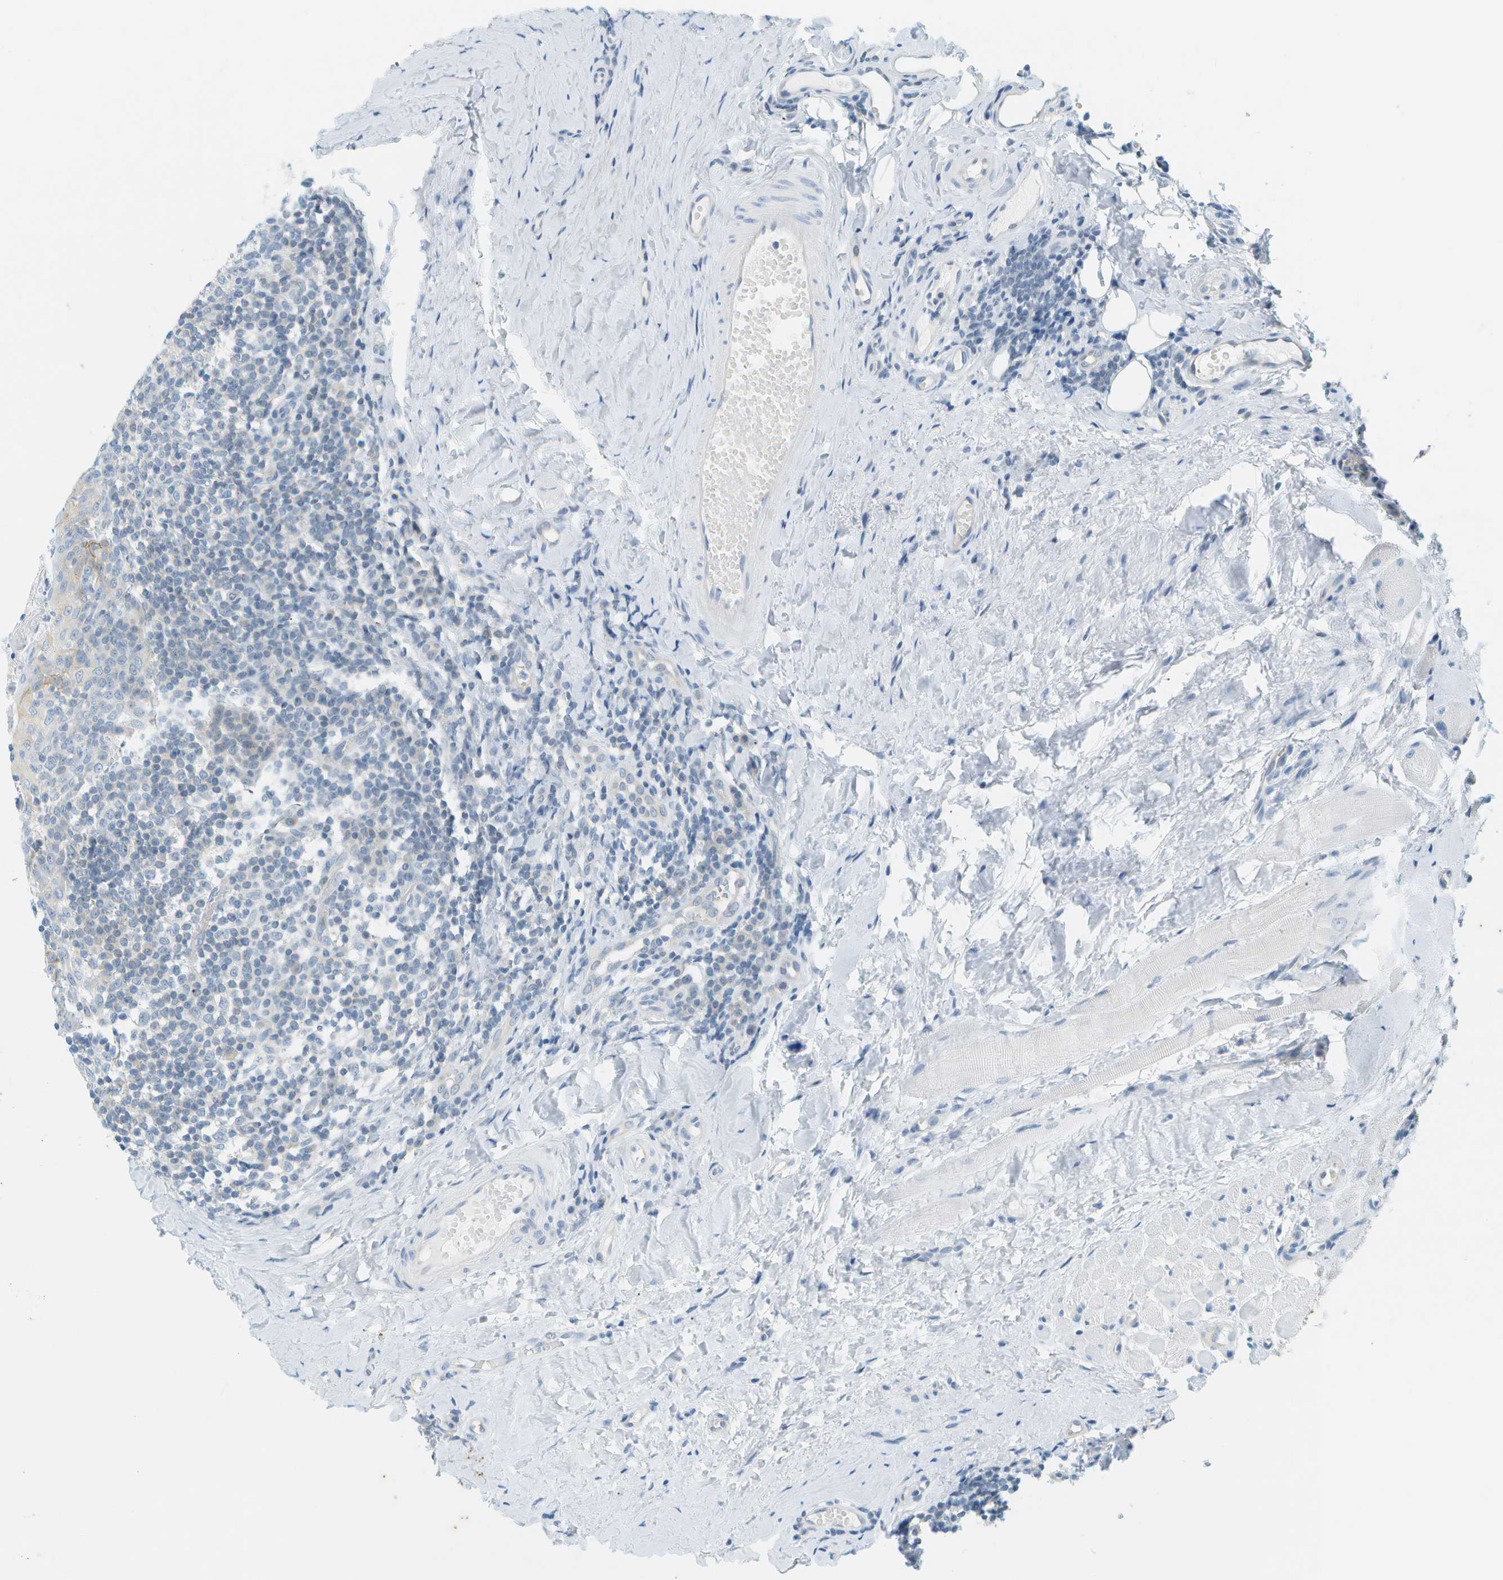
{"staining": {"intensity": "negative", "quantity": "none", "location": "none"}, "tissue": "tonsil", "cell_type": "Germinal center cells", "image_type": "normal", "snomed": [{"axis": "morphology", "description": "Normal tissue, NOS"}, {"axis": "topography", "description": "Tonsil"}], "caption": "Immunohistochemistry of normal human tonsil displays no expression in germinal center cells. The staining is performed using DAB (3,3'-diaminobenzidine) brown chromogen with nuclei counter-stained in using hematoxylin.", "gene": "SMYD5", "patient": {"sex": "female", "age": 19}}